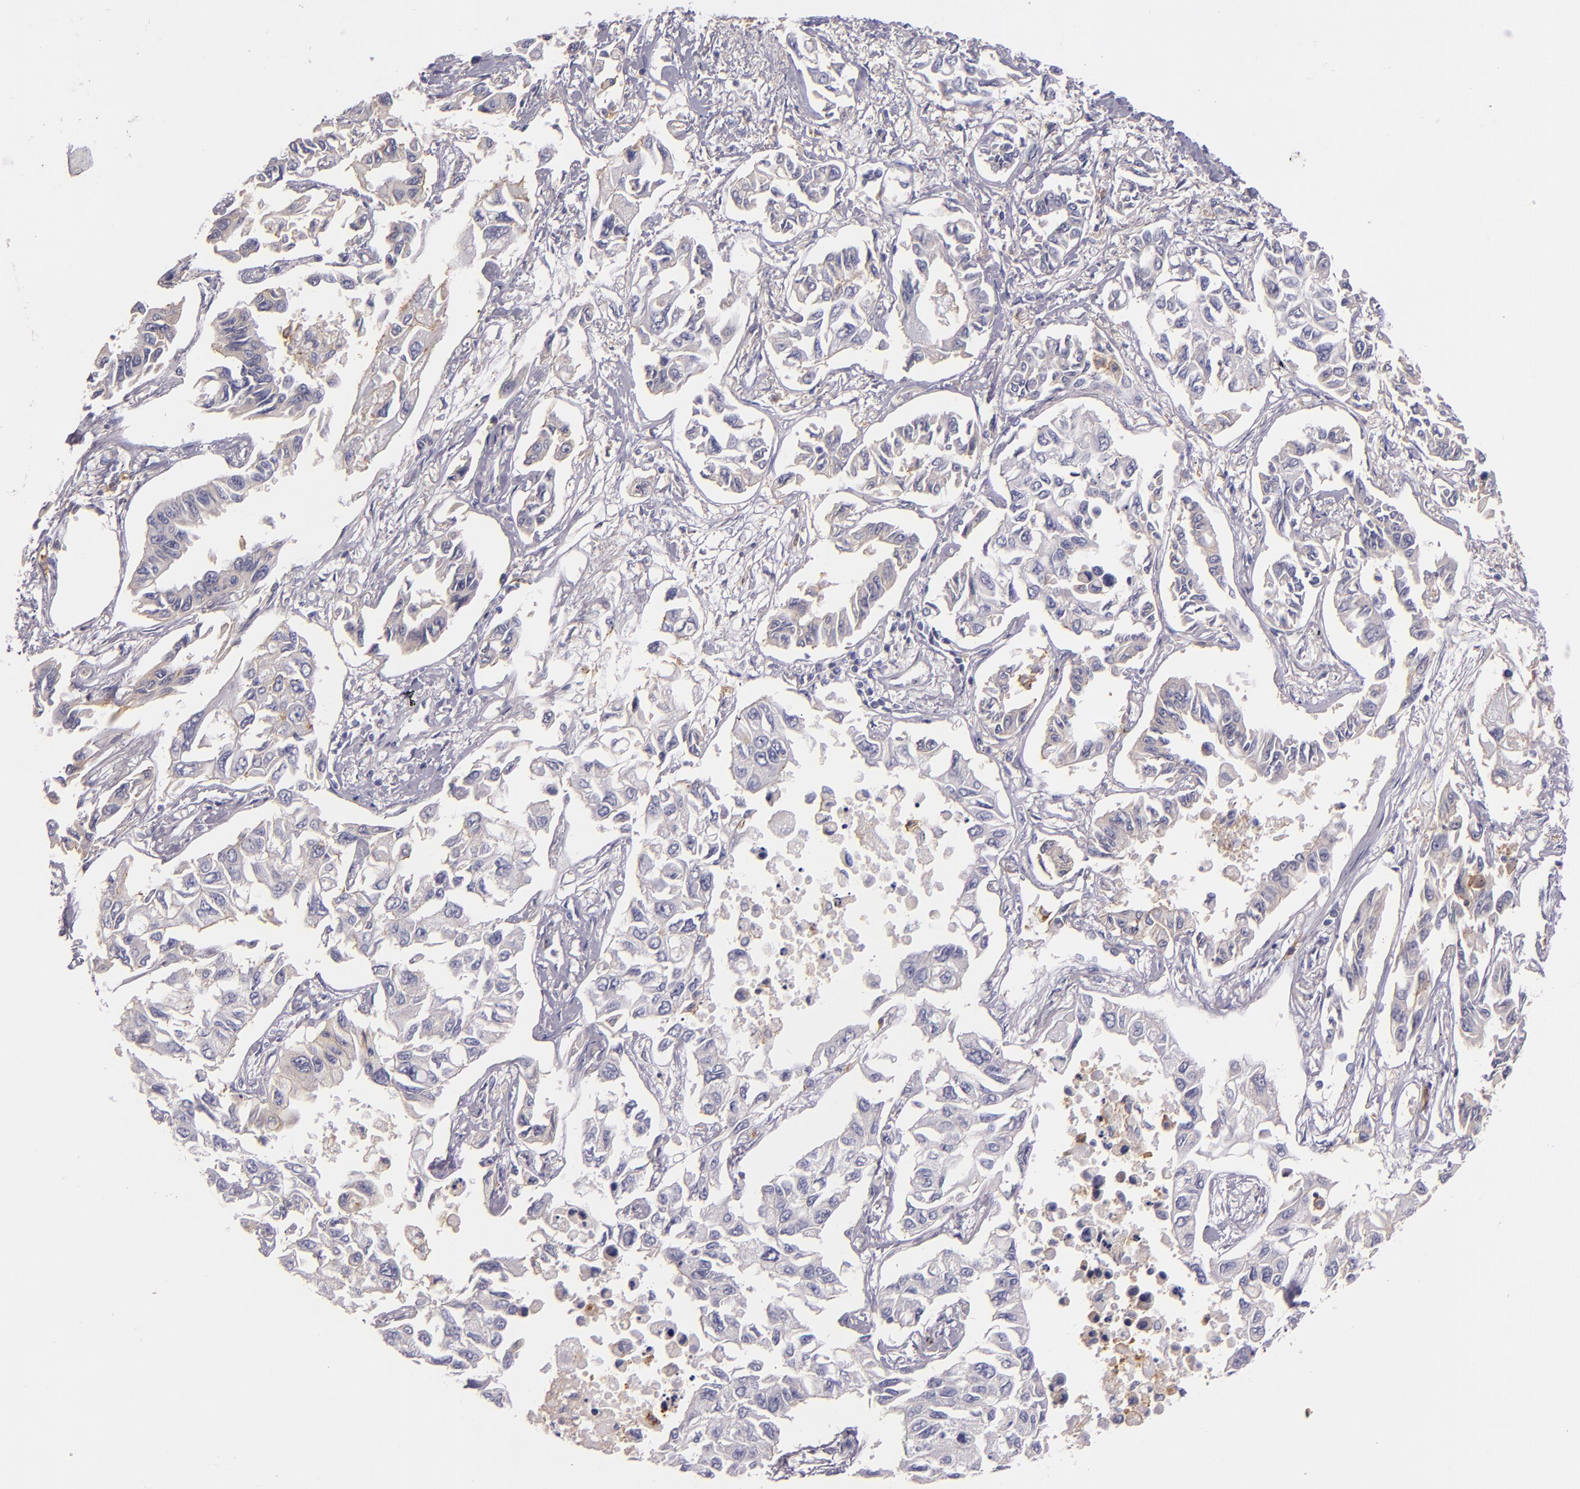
{"staining": {"intensity": "negative", "quantity": "none", "location": "none"}, "tissue": "lung cancer", "cell_type": "Tumor cells", "image_type": "cancer", "snomed": [{"axis": "morphology", "description": "Adenocarcinoma, NOS"}, {"axis": "topography", "description": "Lung"}], "caption": "An image of lung cancer (adenocarcinoma) stained for a protein exhibits no brown staining in tumor cells.", "gene": "C5AR1", "patient": {"sex": "male", "age": 64}}